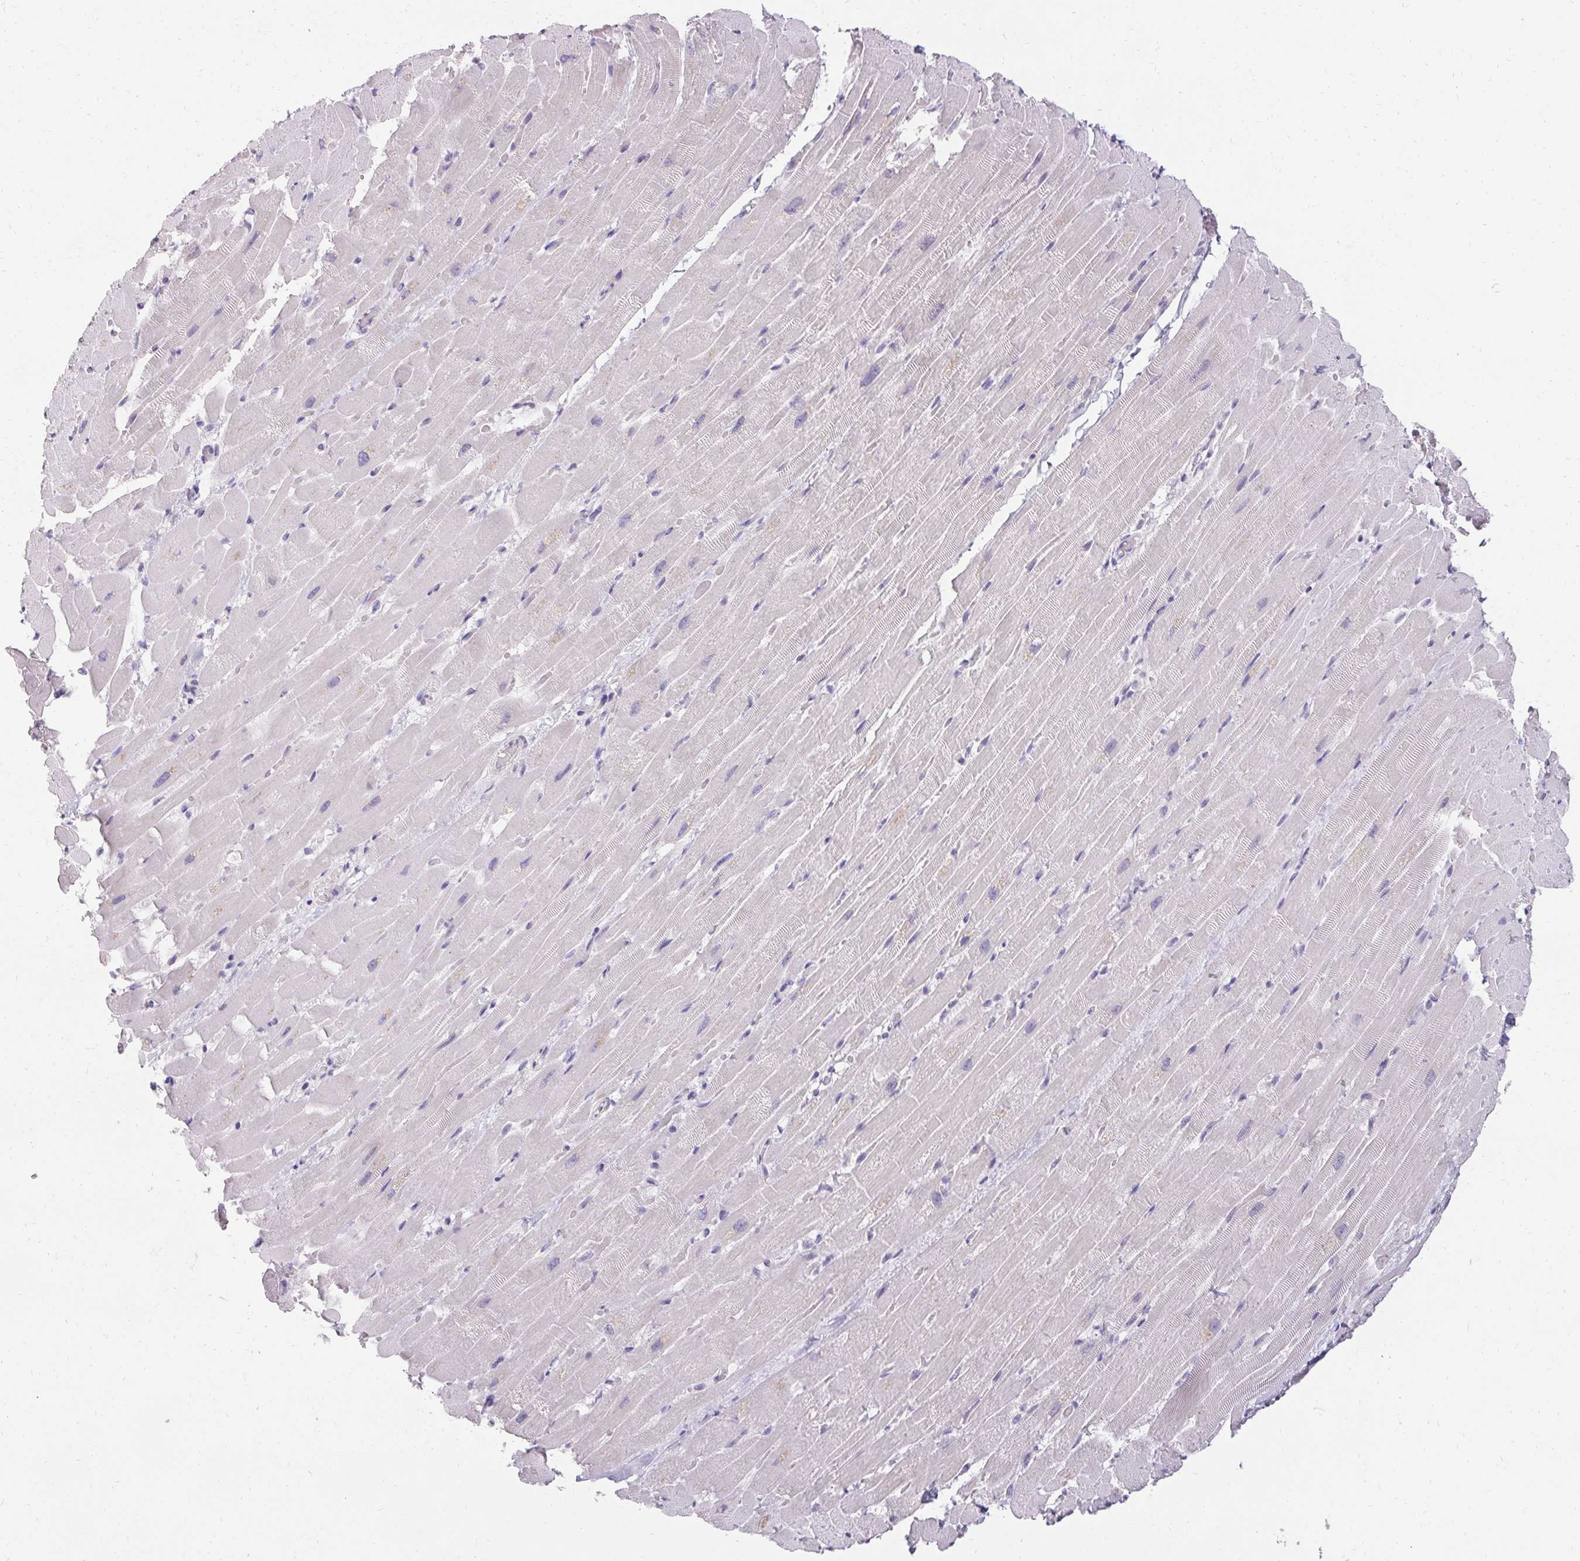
{"staining": {"intensity": "negative", "quantity": "none", "location": "none"}, "tissue": "heart muscle", "cell_type": "Cardiomyocytes", "image_type": "normal", "snomed": [{"axis": "morphology", "description": "Normal tissue, NOS"}, {"axis": "topography", "description": "Heart"}], "caption": "This is a histopathology image of immunohistochemistry staining of benign heart muscle, which shows no expression in cardiomyocytes.", "gene": "PMEL", "patient": {"sex": "male", "age": 37}}